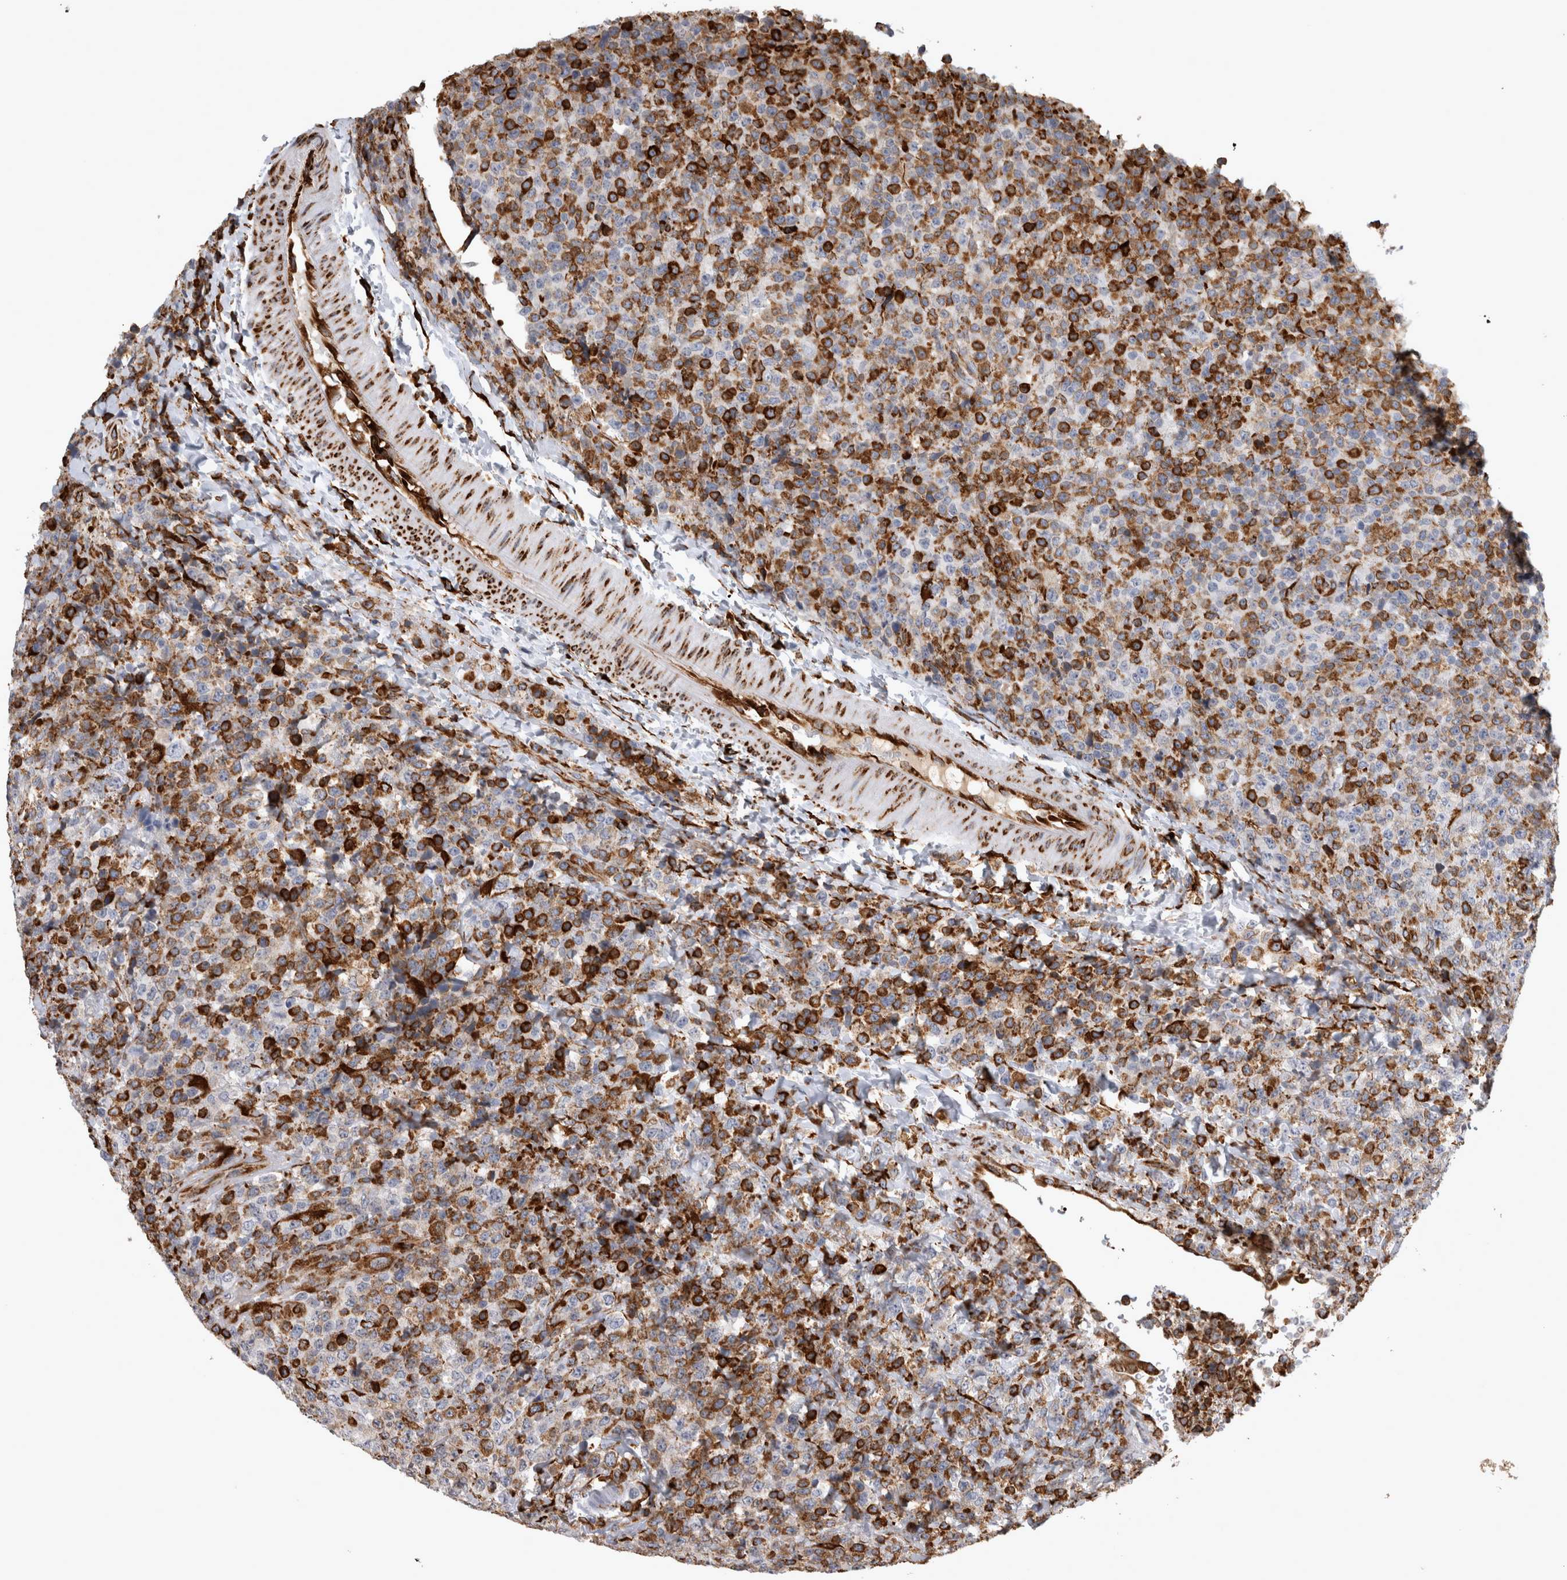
{"staining": {"intensity": "strong", "quantity": ">75%", "location": "cytoplasmic/membranous"}, "tissue": "lymphoma", "cell_type": "Tumor cells", "image_type": "cancer", "snomed": [{"axis": "morphology", "description": "Malignant lymphoma, non-Hodgkin's type, High grade"}, {"axis": "topography", "description": "Lymph node"}], "caption": "The image reveals staining of lymphoma, revealing strong cytoplasmic/membranous protein positivity (brown color) within tumor cells.", "gene": "FHIP2B", "patient": {"sex": "male", "age": 13}}